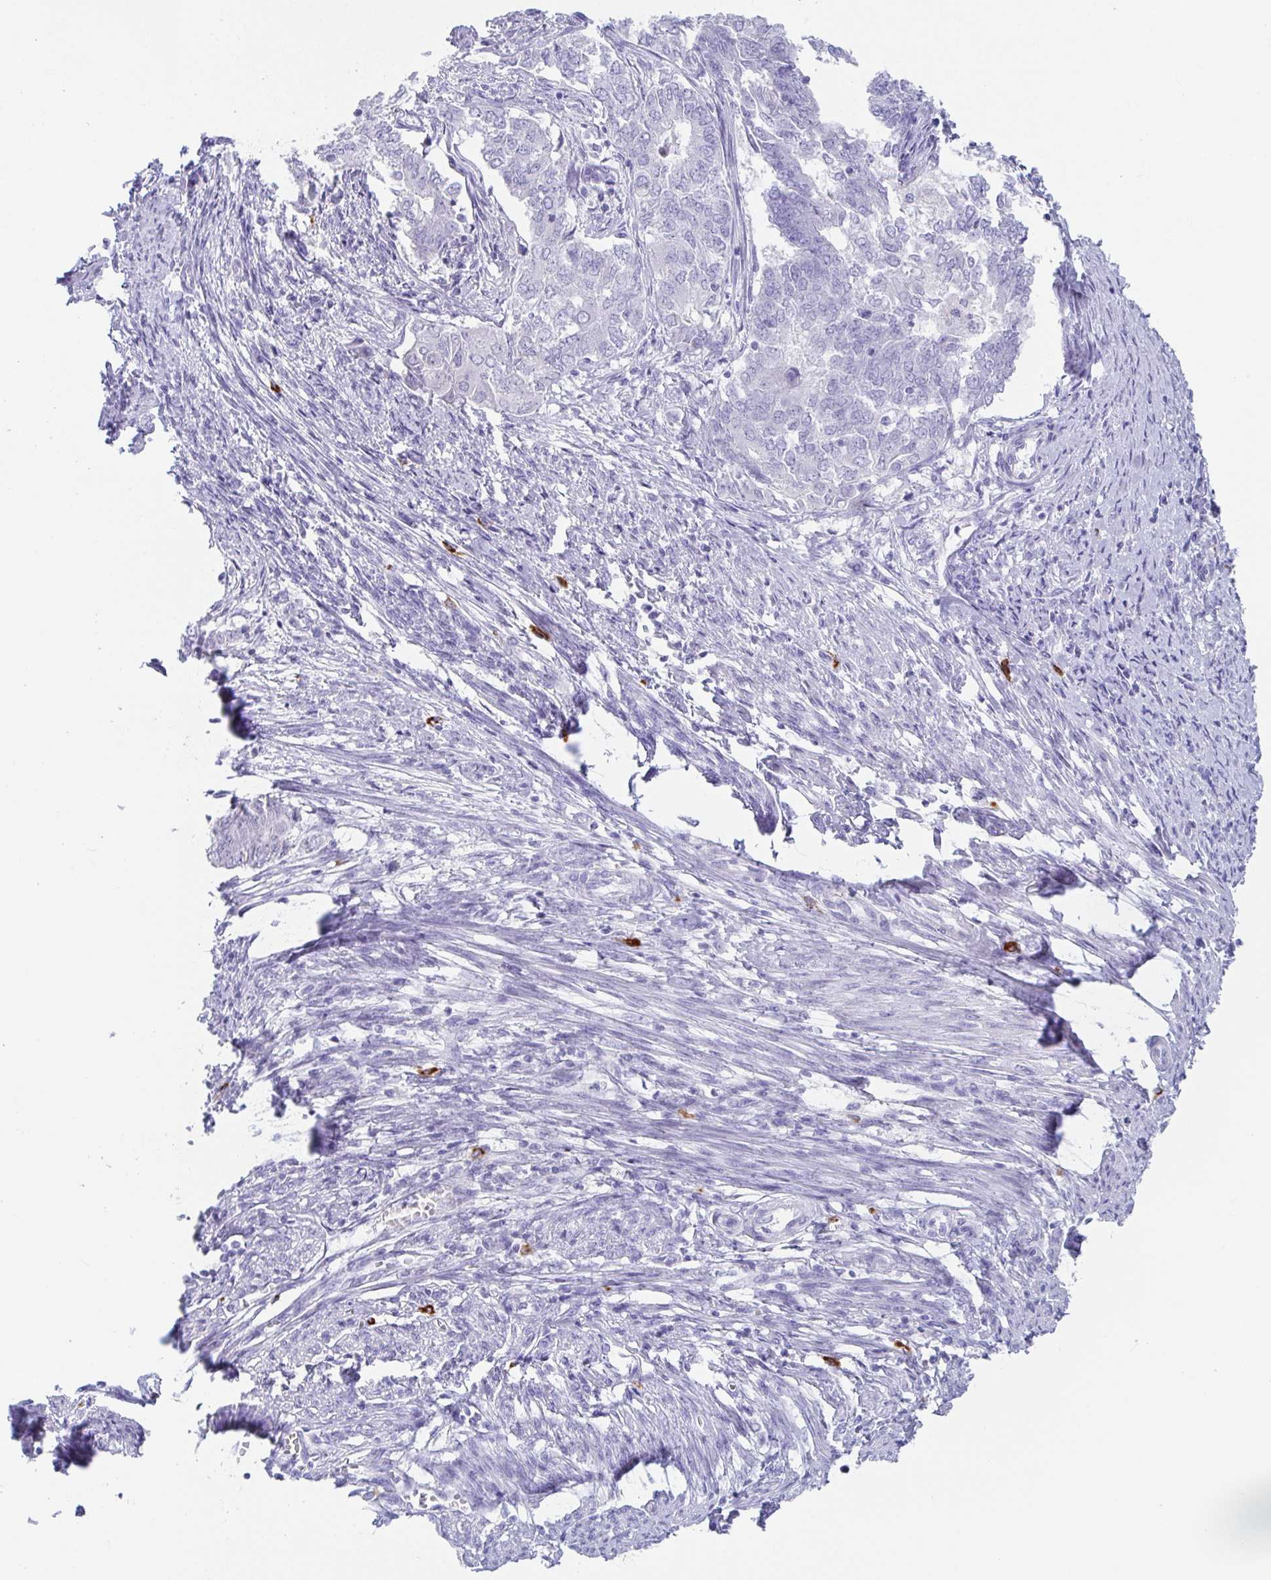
{"staining": {"intensity": "negative", "quantity": "none", "location": "none"}, "tissue": "endometrial cancer", "cell_type": "Tumor cells", "image_type": "cancer", "snomed": [{"axis": "morphology", "description": "Adenocarcinoma, NOS"}, {"axis": "topography", "description": "Endometrium"}], "caption": "Adenocarcinoma (endometrial) was stained to show a protein in brown. There is no significant expression in tumor cells.", "gene": "PLA2G1B", "patient": {"sex": "female", "age": 62}}